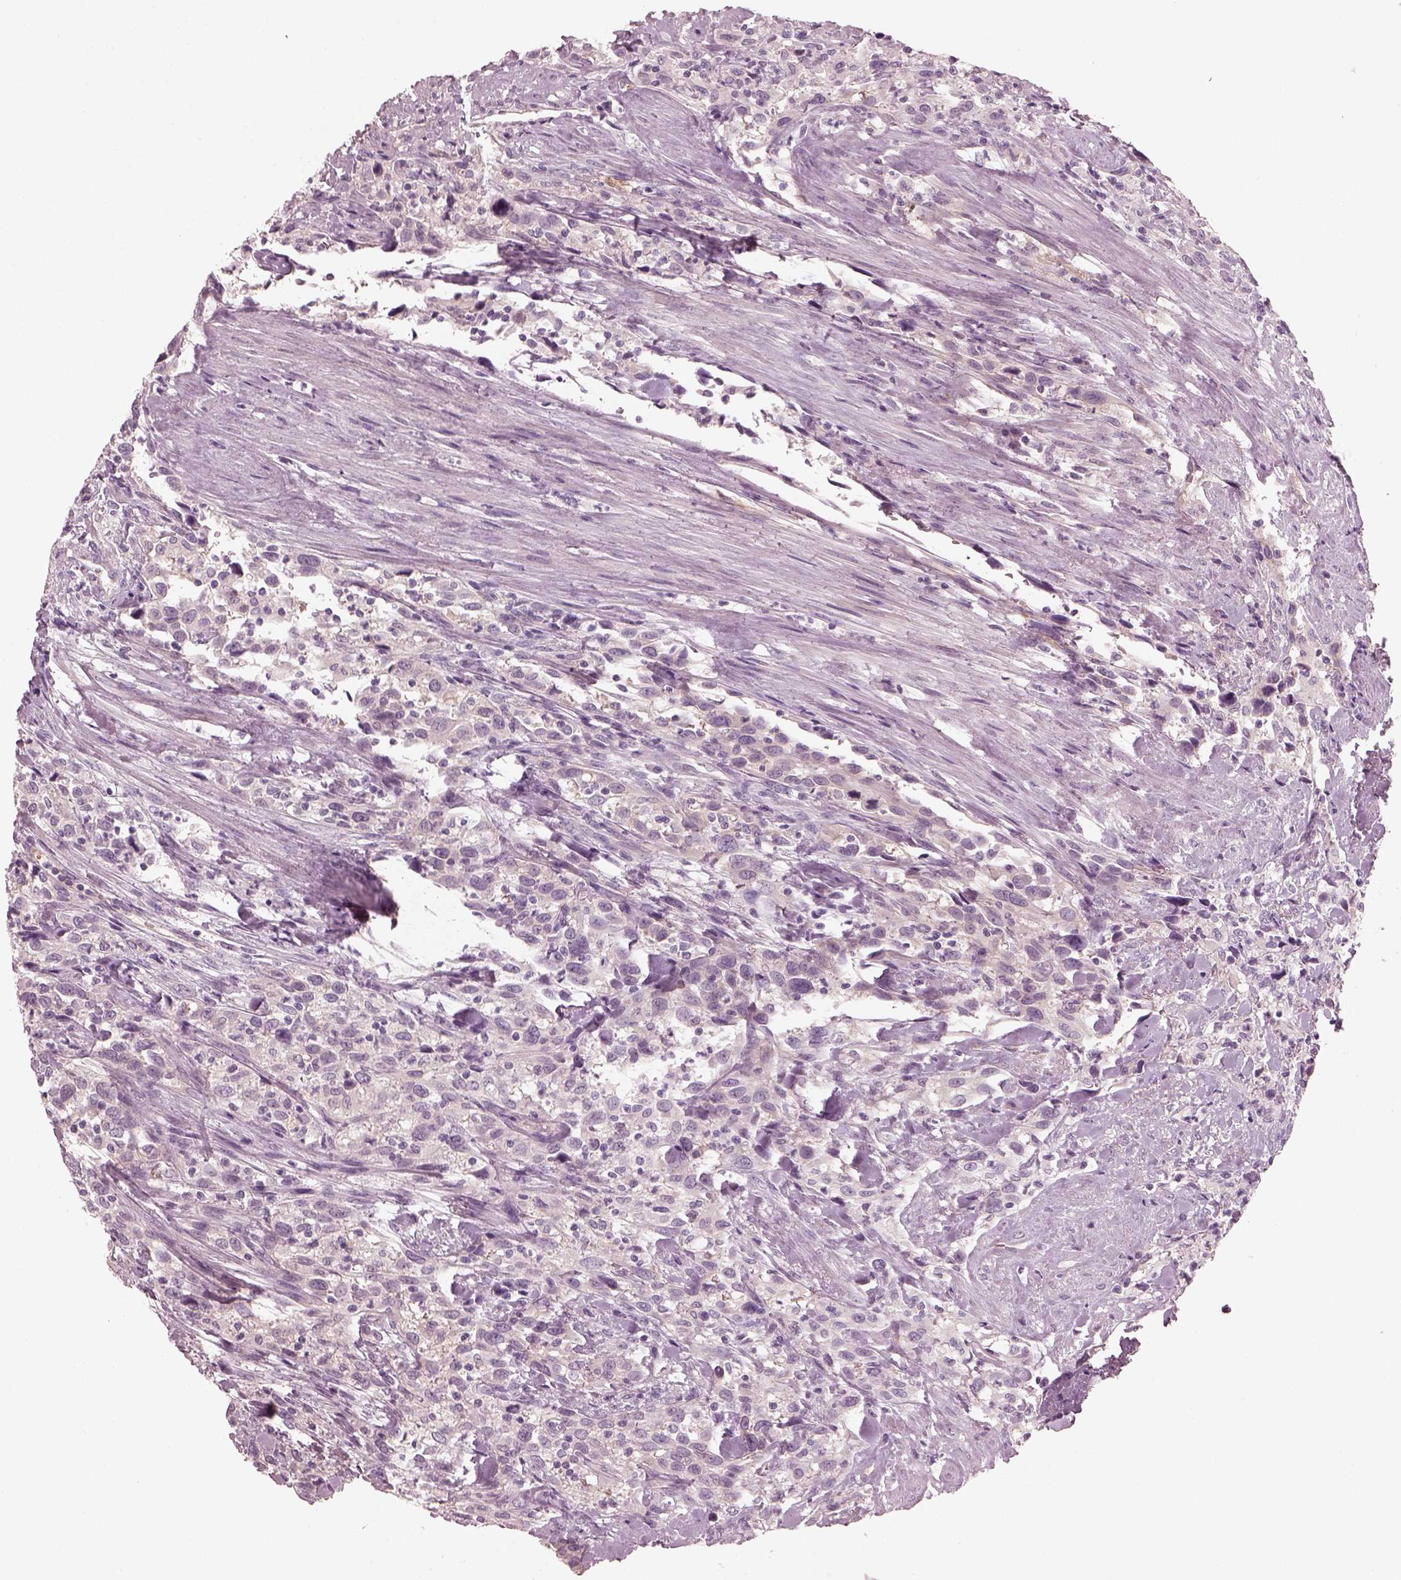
{"staining": {"intensity": "negative", "quantity": "none", "location": "none"}, "tissue": "urothelial cancer", "cell_type": "Tumor cells", "image_type": "cancer", "snomed": [{"axis": "morphology", "description": "Urothelial carcinoma, NOS"}, {"axis": "morphology", "description": "Urothelial carcinoma, High grade"}, {"axis": "topography", "description": "Urinary bladder"}], "caption": "Immunohistochemistry of urothelial cancer shows no expression in tumor cells.", "gene": "EIF4E1B", "patient": {"sex": "female", "age": 64}}